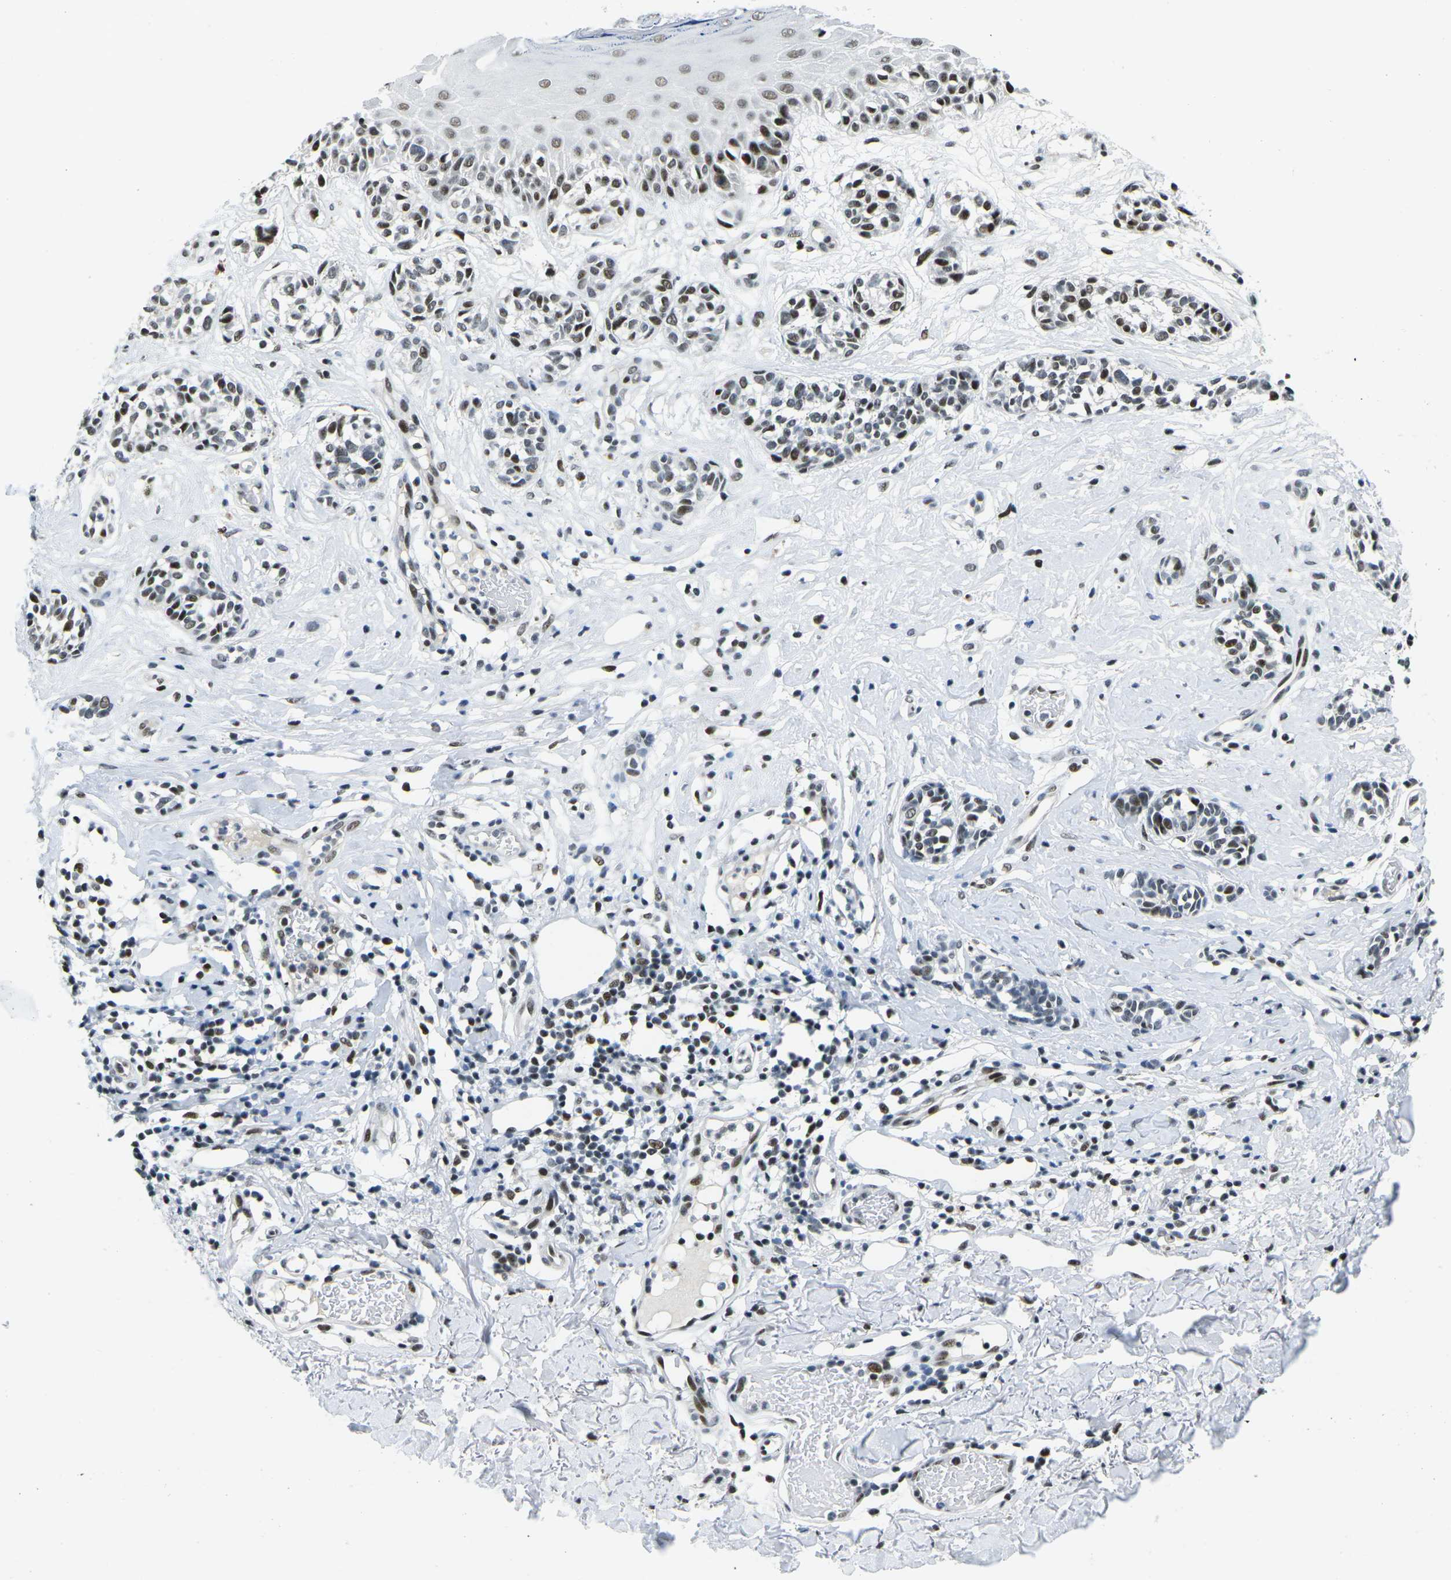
{"staining": {"intensity": "moderate", "quantity": "<25%", "location": "nuclear"}, "tissue": "melanoma", "cell_type": "Tumor cells", "image_type": "cancer", "snomed": [{"axis": "morphology", "description": "Malignant melanoma, NOS"}, {"axis": "topography", "description": "Skin"}], "caption": "Malignant melanoma tissue reveals moderate nuclear expression in approximately <25% of tumor cells", "gene": "PRPF8", "patient": {"sex": "male", "age": 64}}